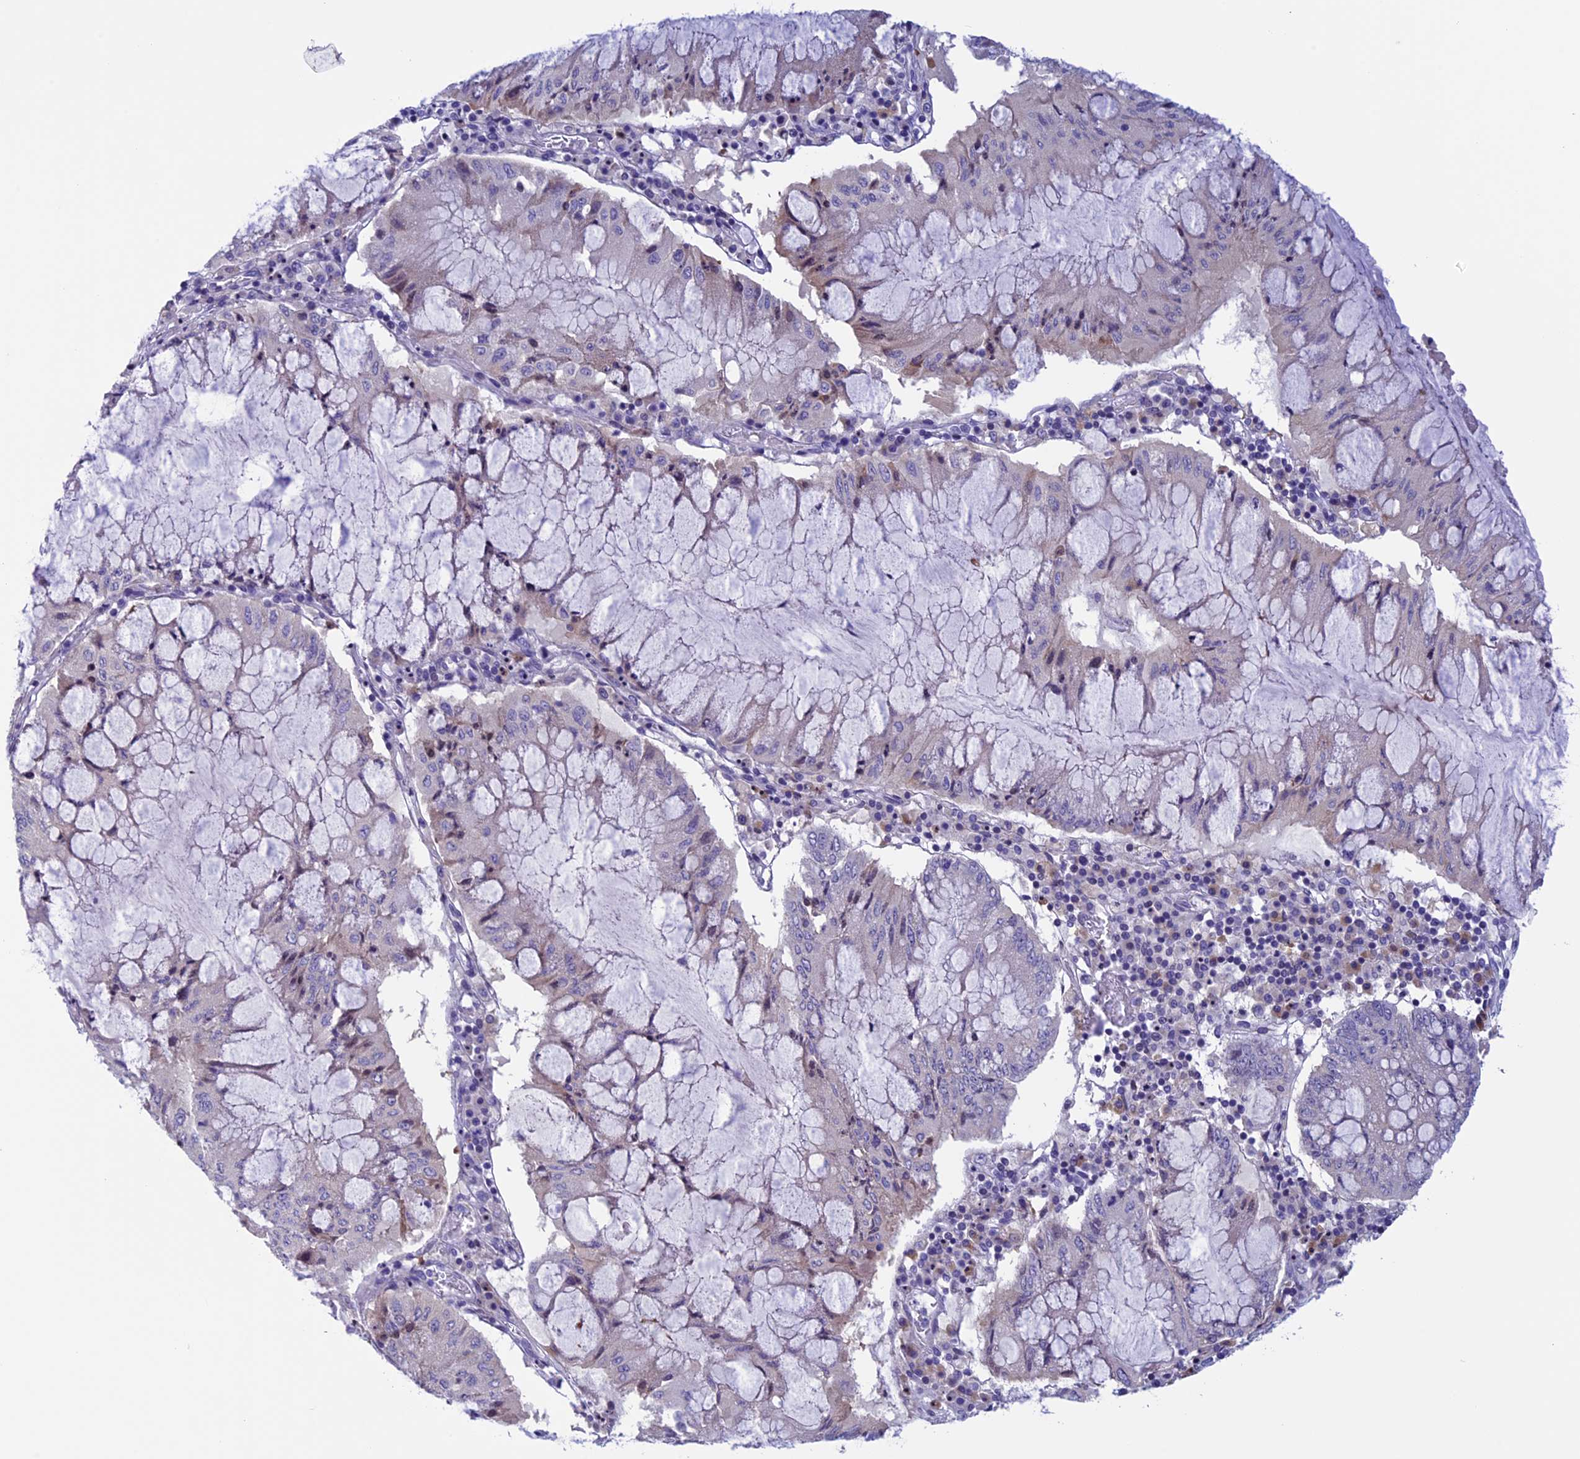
{"staining": {"intensity": "weak", "quantity": "<25%", "location": "cytoplasmic/membranous"}, "tissue": "pancreatic cancer", "cell_type": "Tumor cells", "image_type": "cancer", "snomed": [{"axis": "morphology", "description": "Adenocarcinoma, NOS"}, {"axis": "topography", "description": "Pancreas"}], "caption": "High magnification brightfield microscopy of pancreatic cancer stained with DAB (3,3'-diaminobenzidine) (brown) and counterstained with hematoxylin (blue): tumor cells show no significant positivity.", "gene": "IGSF6", "patient": {"sex": "female", "age": 50}}